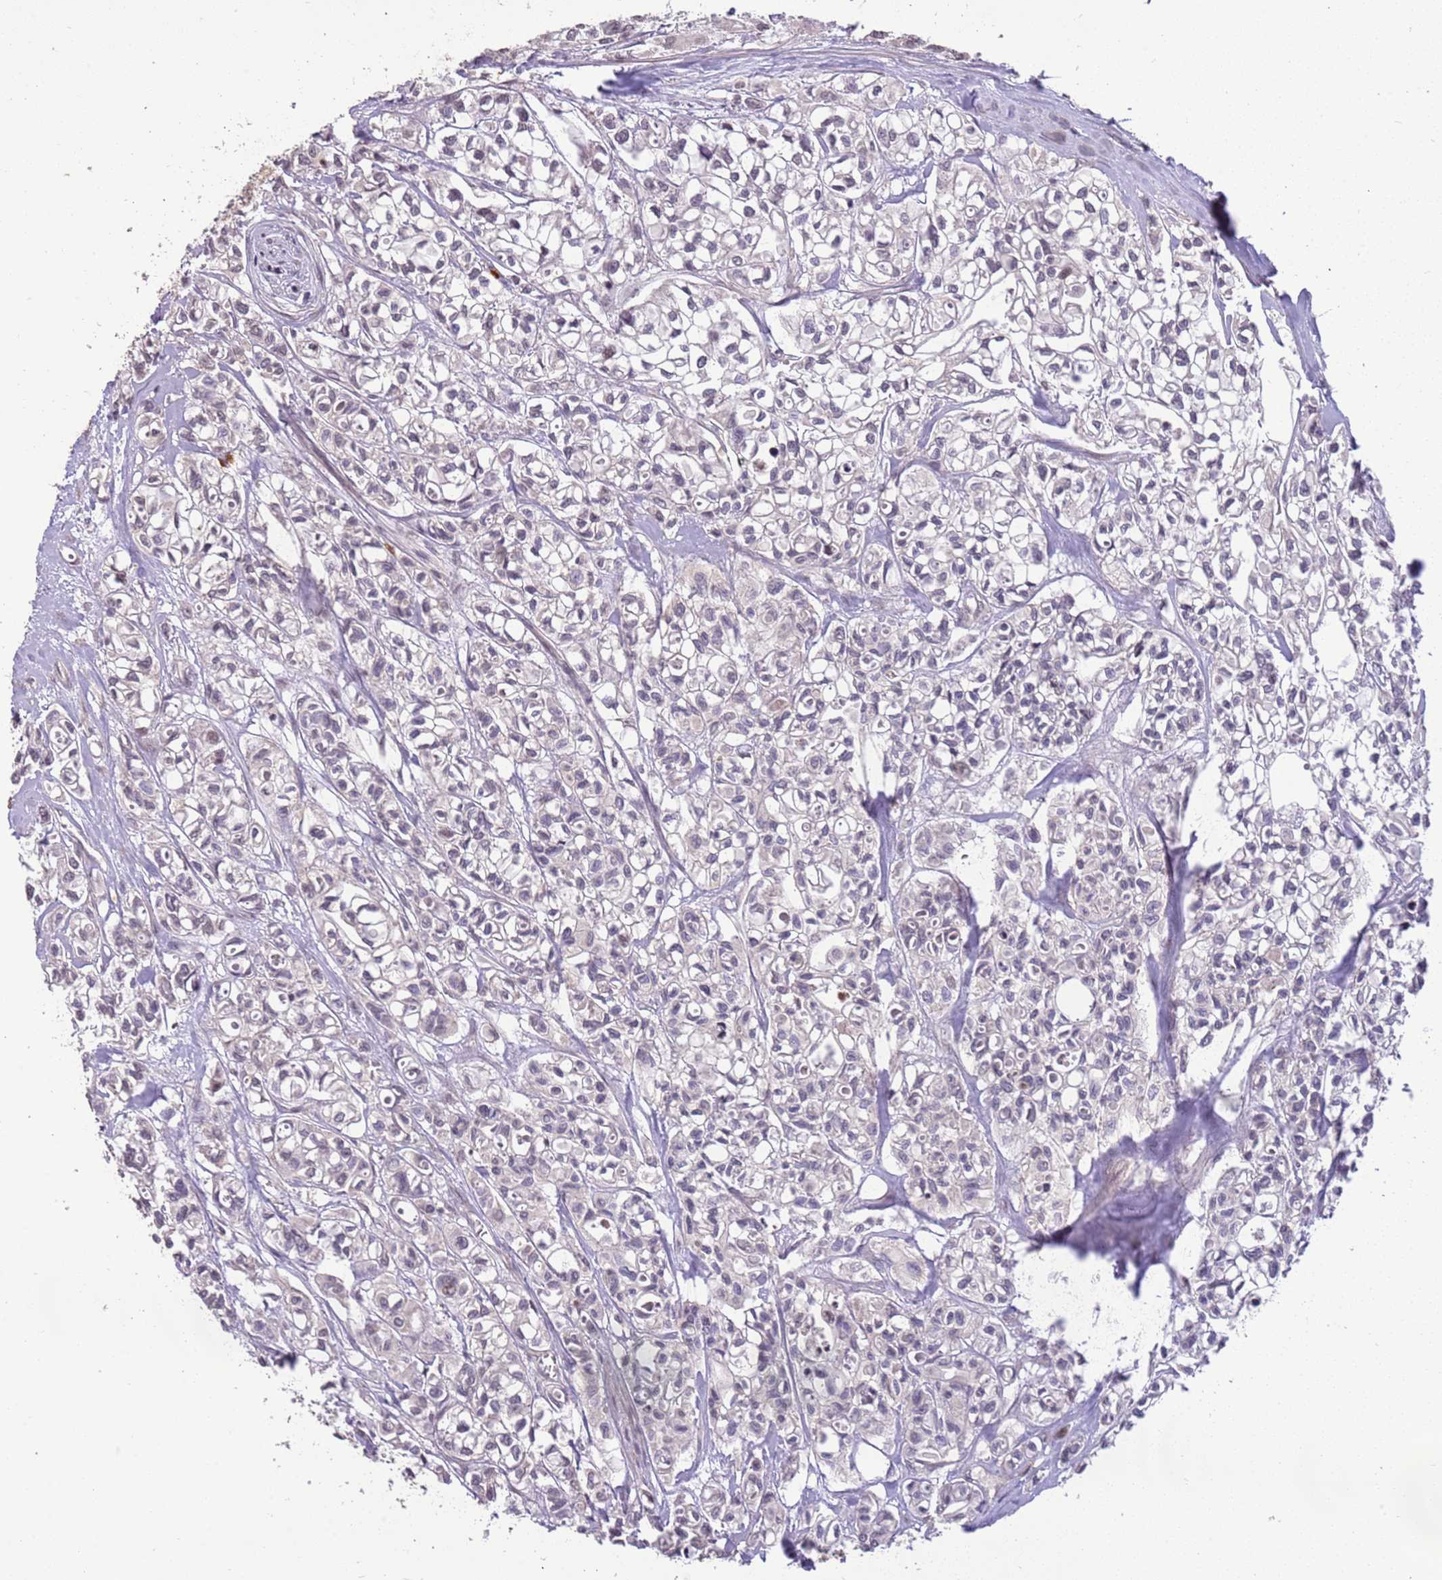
{"staining": {"intensity": "negative", "quantity": "none", "location": "none"}, "tissue": "urothelial cancer", "cell_type": "Tumor cells", "image_type": "cancer", "snomed": [{"axis": "morphology", "description": "Urothelial carcinoma, High grade"}, {"axis": "topography", "description": "Urinary bladder"}], "caption": "DAB immunohistochemical staining of urothelial carcinoma (high-grade) displays no significant staining in tumor cells.", "gene": "SLC16A4", "patient": {"sex": "male", "age": 67}}